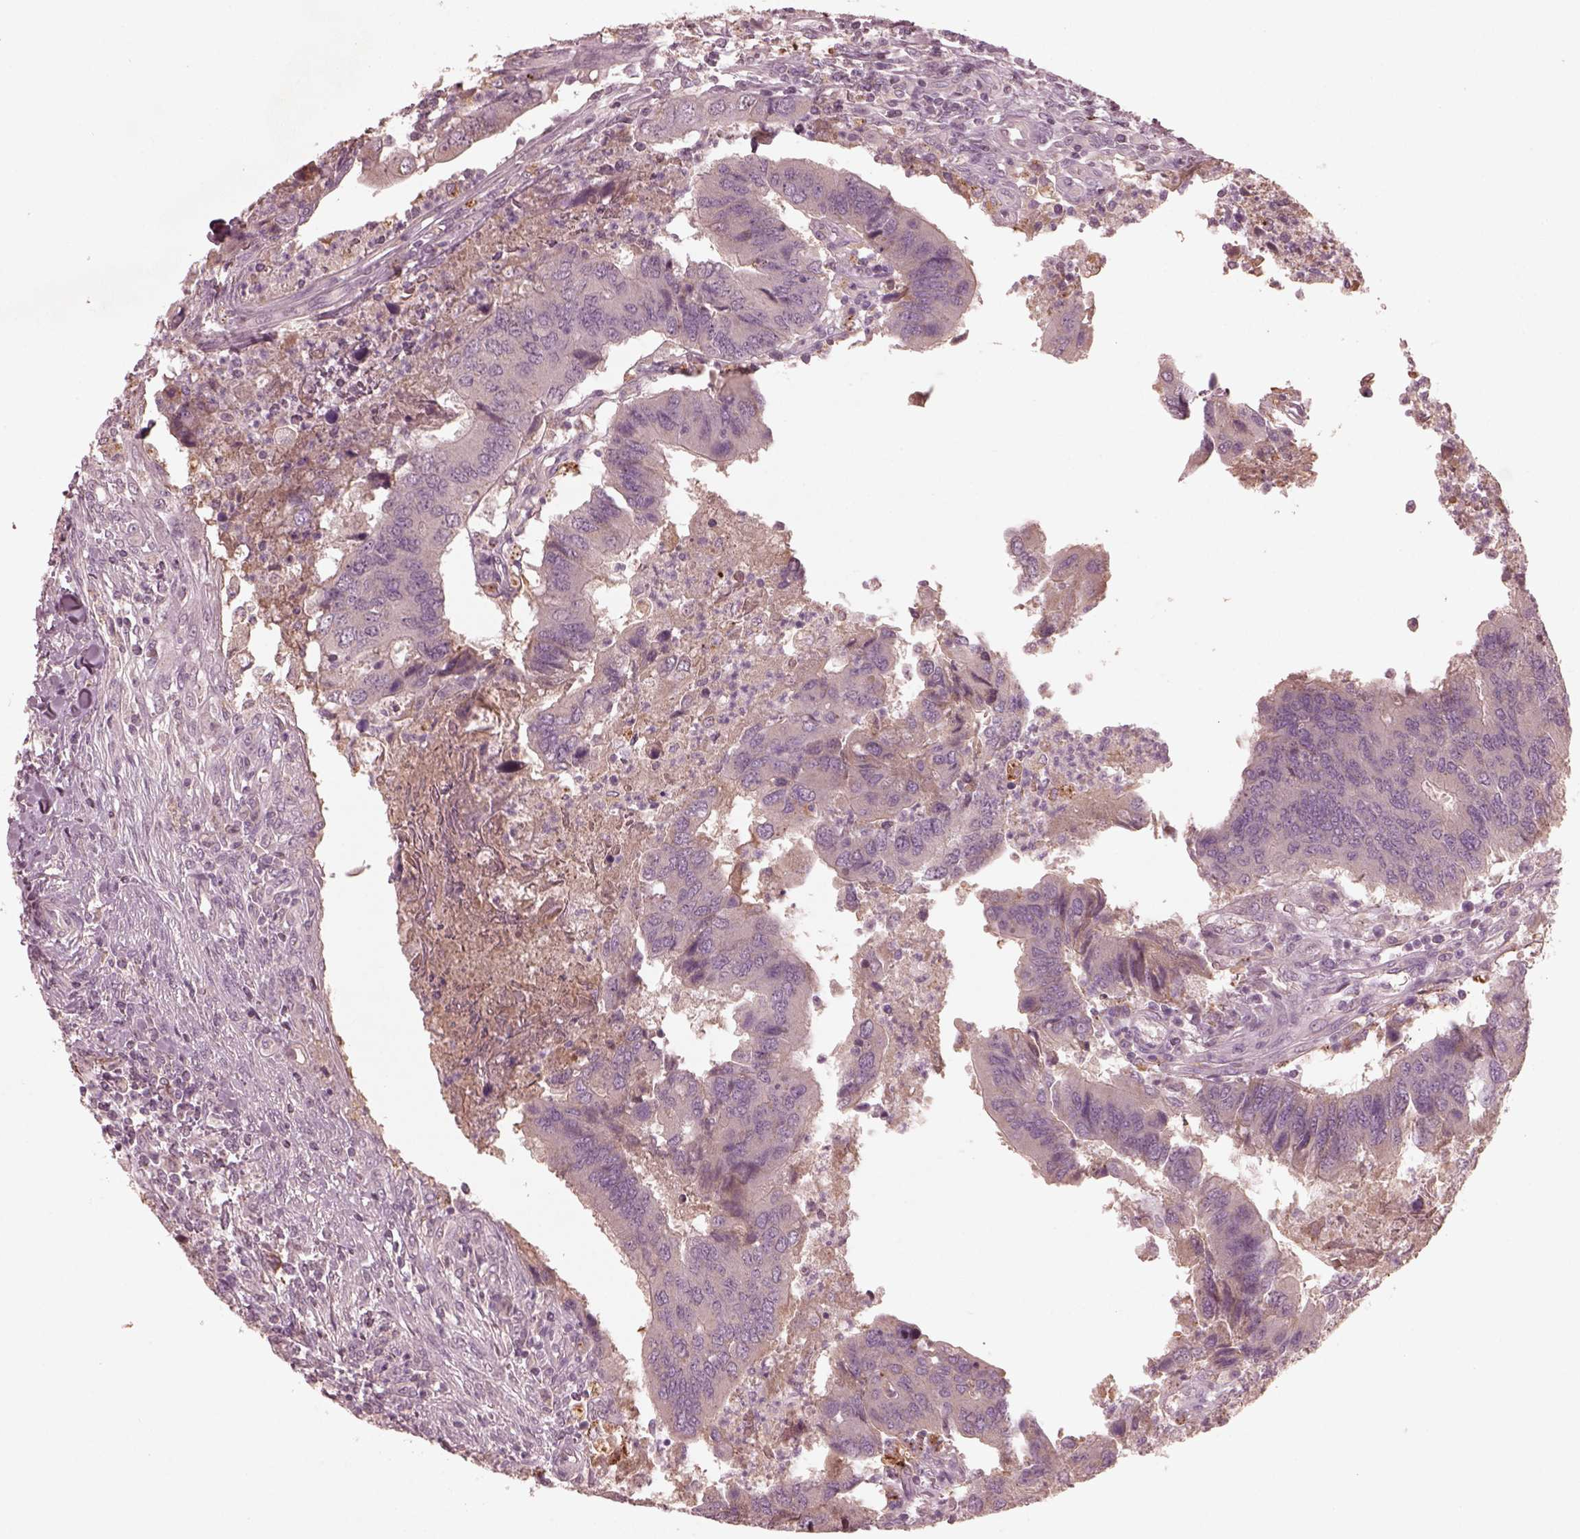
{"staining": {"intensity": "negative", "quantity": "none", "location": "none"}, "tissue": "colorectal cancer", "cell_type": "Tumor cells", "image_type": "cancer", "snomed": [{"axis": "morphology", "description": "Adenocarcinoma, NOS"}, {"axis": "topography", "description": "Colon"}], "caption": "Immunohistochemistry of colorectal cancer (adenocarcinoma) displays no expression in tumor cells. (DAB (3,3'-diaminobenzidine) IHC with hematoxylin counter stain).", "gene": "VWA5B1", "patient": {"sex": "female", "age": 67}}